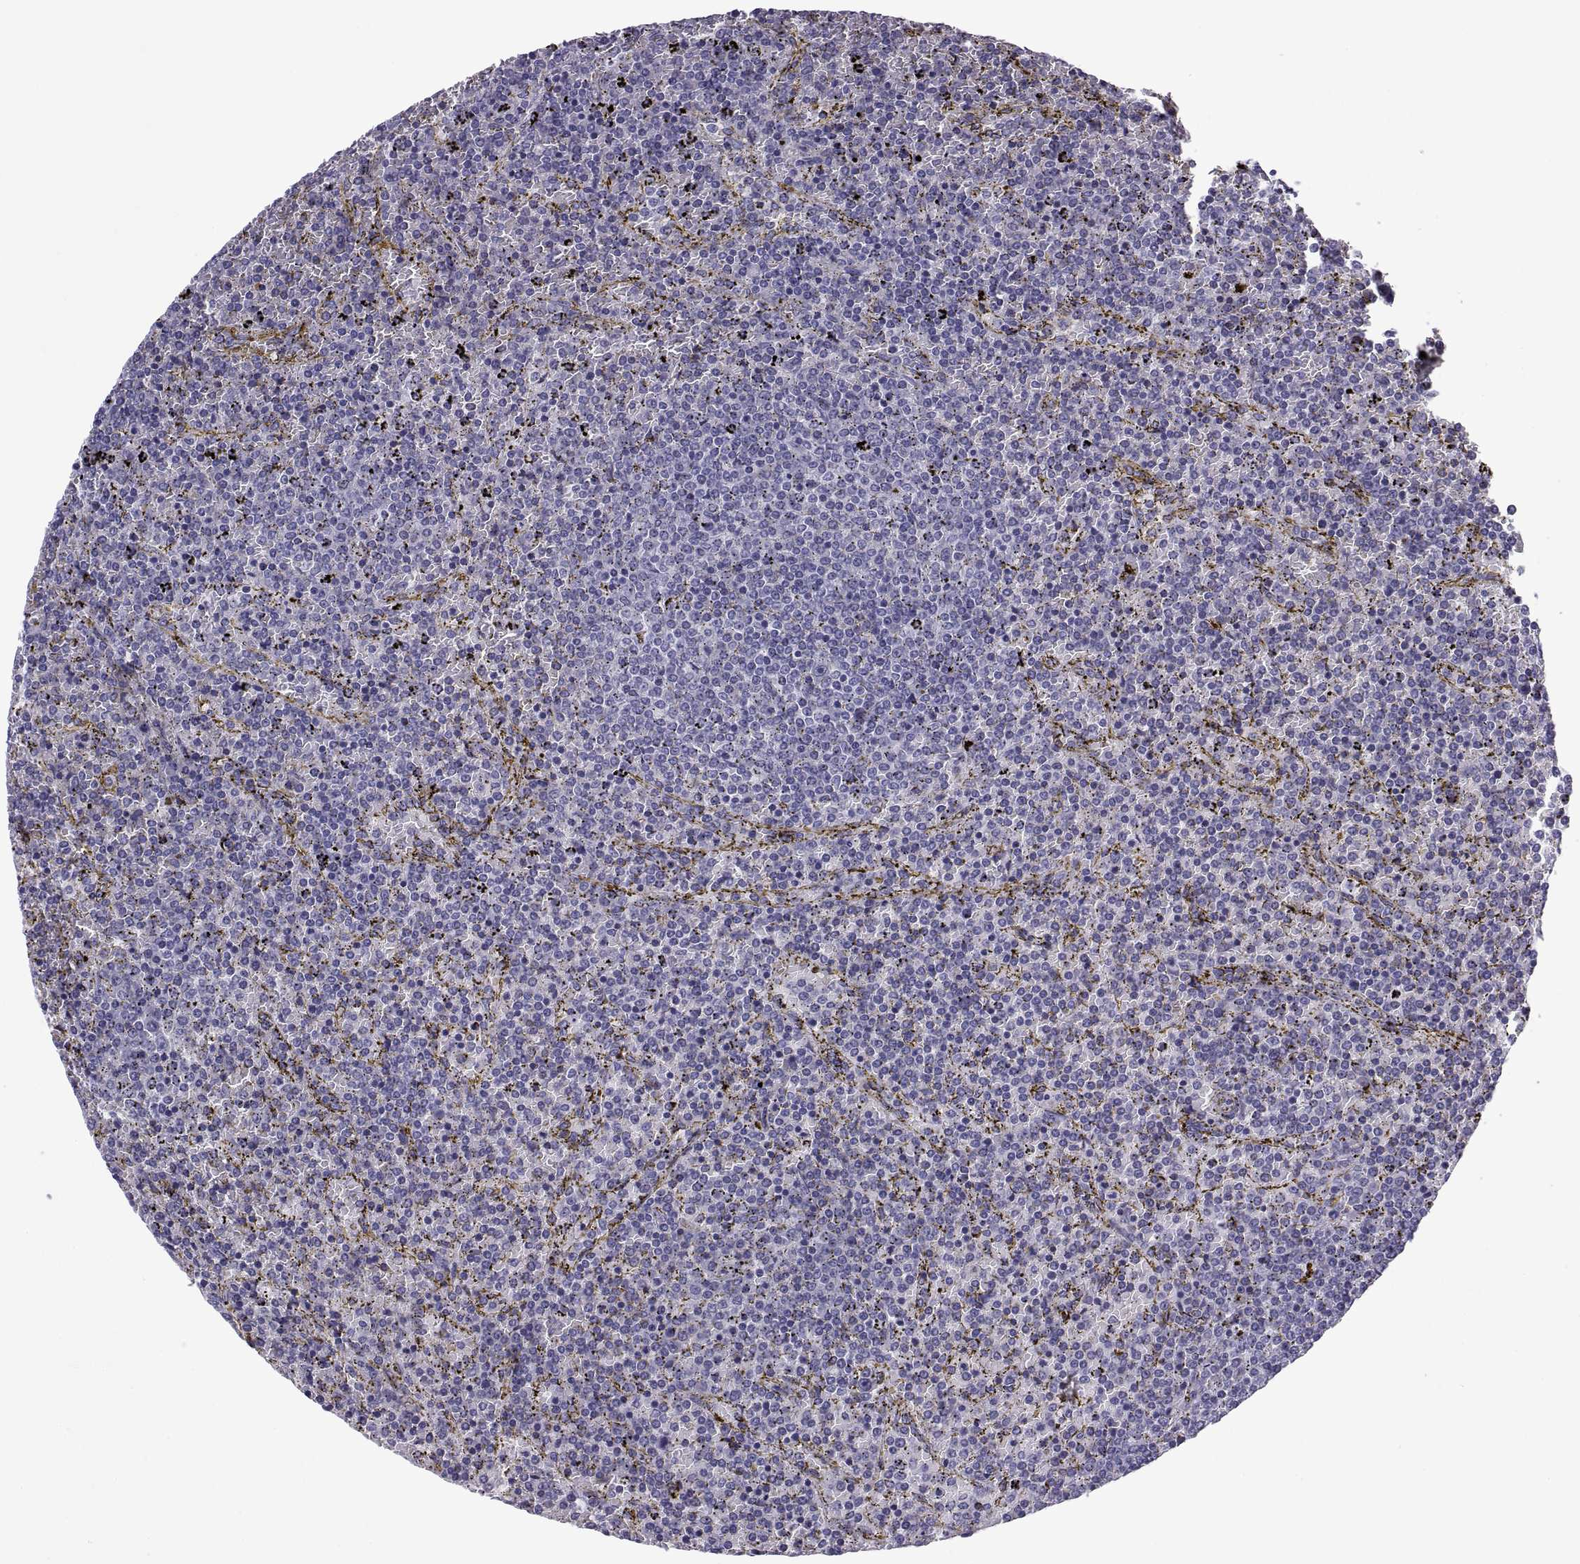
{"staining": {"intensity": "negative", "quantity": "none", "location": "none"}, "tissue": "lymphoma", "cell_type": "Tumor cells", "image_type": "cancer", "snomed": [{"axis": "morphology", "description": "Malignant lymphoma, non-Hodgkin's type, Low grade"}, {"axis": "topography", "description": "Spleen"}], "caption": "DAB immunohistochemical staining of human malignant lymphoma, non-Hodgkin's type (low-grade) reveals no significant staining in tumor cells.", "gene": "NPTX2", "patient": {"sex": "female", "age": 77}}